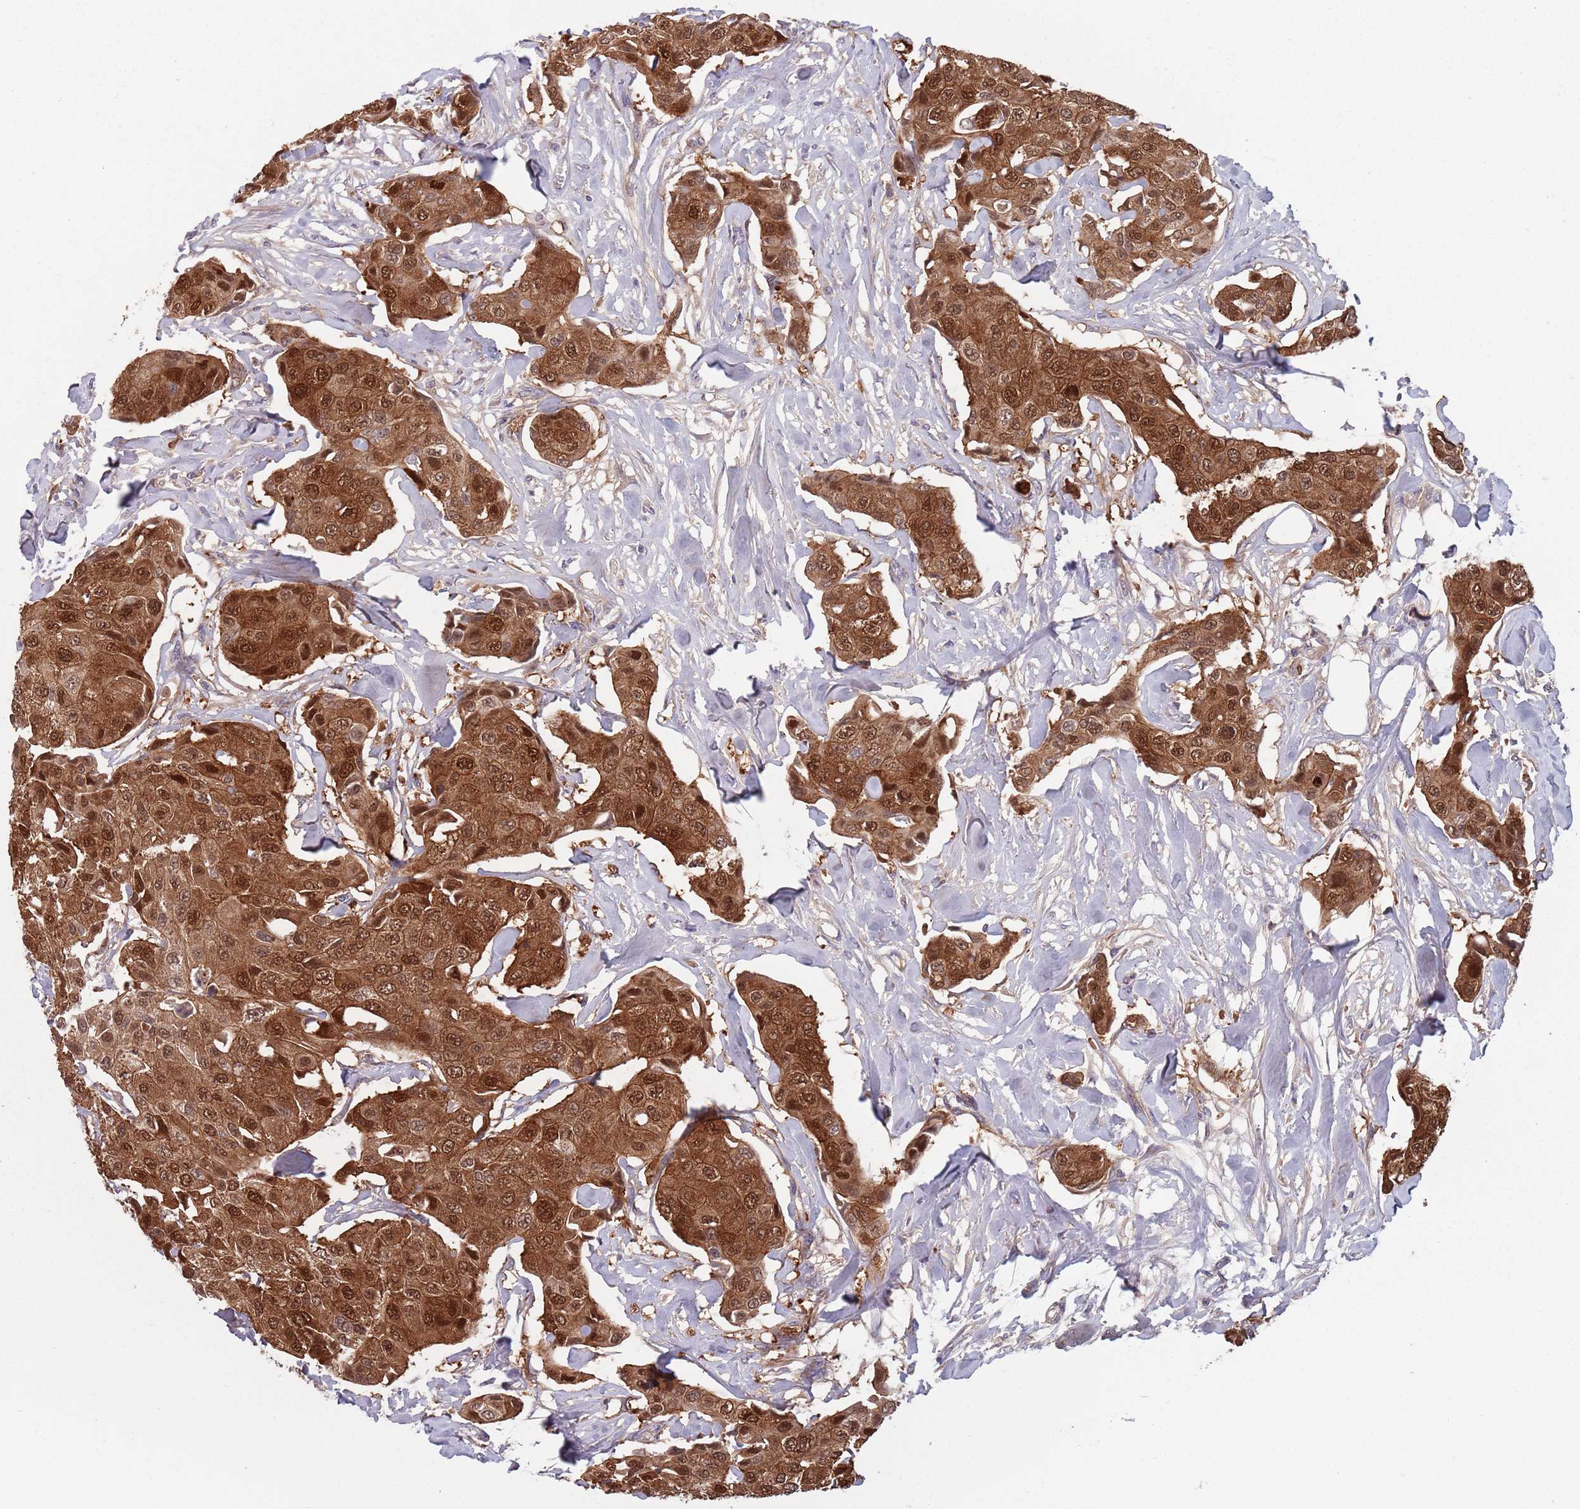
{"staining": {"intensity": "strong", "quantity": ">75%", "location": "cytoplasmic/membranous,nuclear"}, "tissue": "breast cancer", "cell_type": "Tumor cells", "image_type": "cancer", "snomed": [{"axis": "morphology", "description": "Duct carcinoma"}, {"axis": "topography", "description": "Breast"}, {"axis": "topography", "description": "Lymph node"}], "caption": "Approximately >75% of tumor cells in infiltrating ductal carcinoma (breast) demonstrate strong cytoplasmic/membranous and nuclear protein positivity as visualized by brown immunohistochemical staining.", "gene": "CLNS1A", "patient": {"sex": "female", "age": 80}}